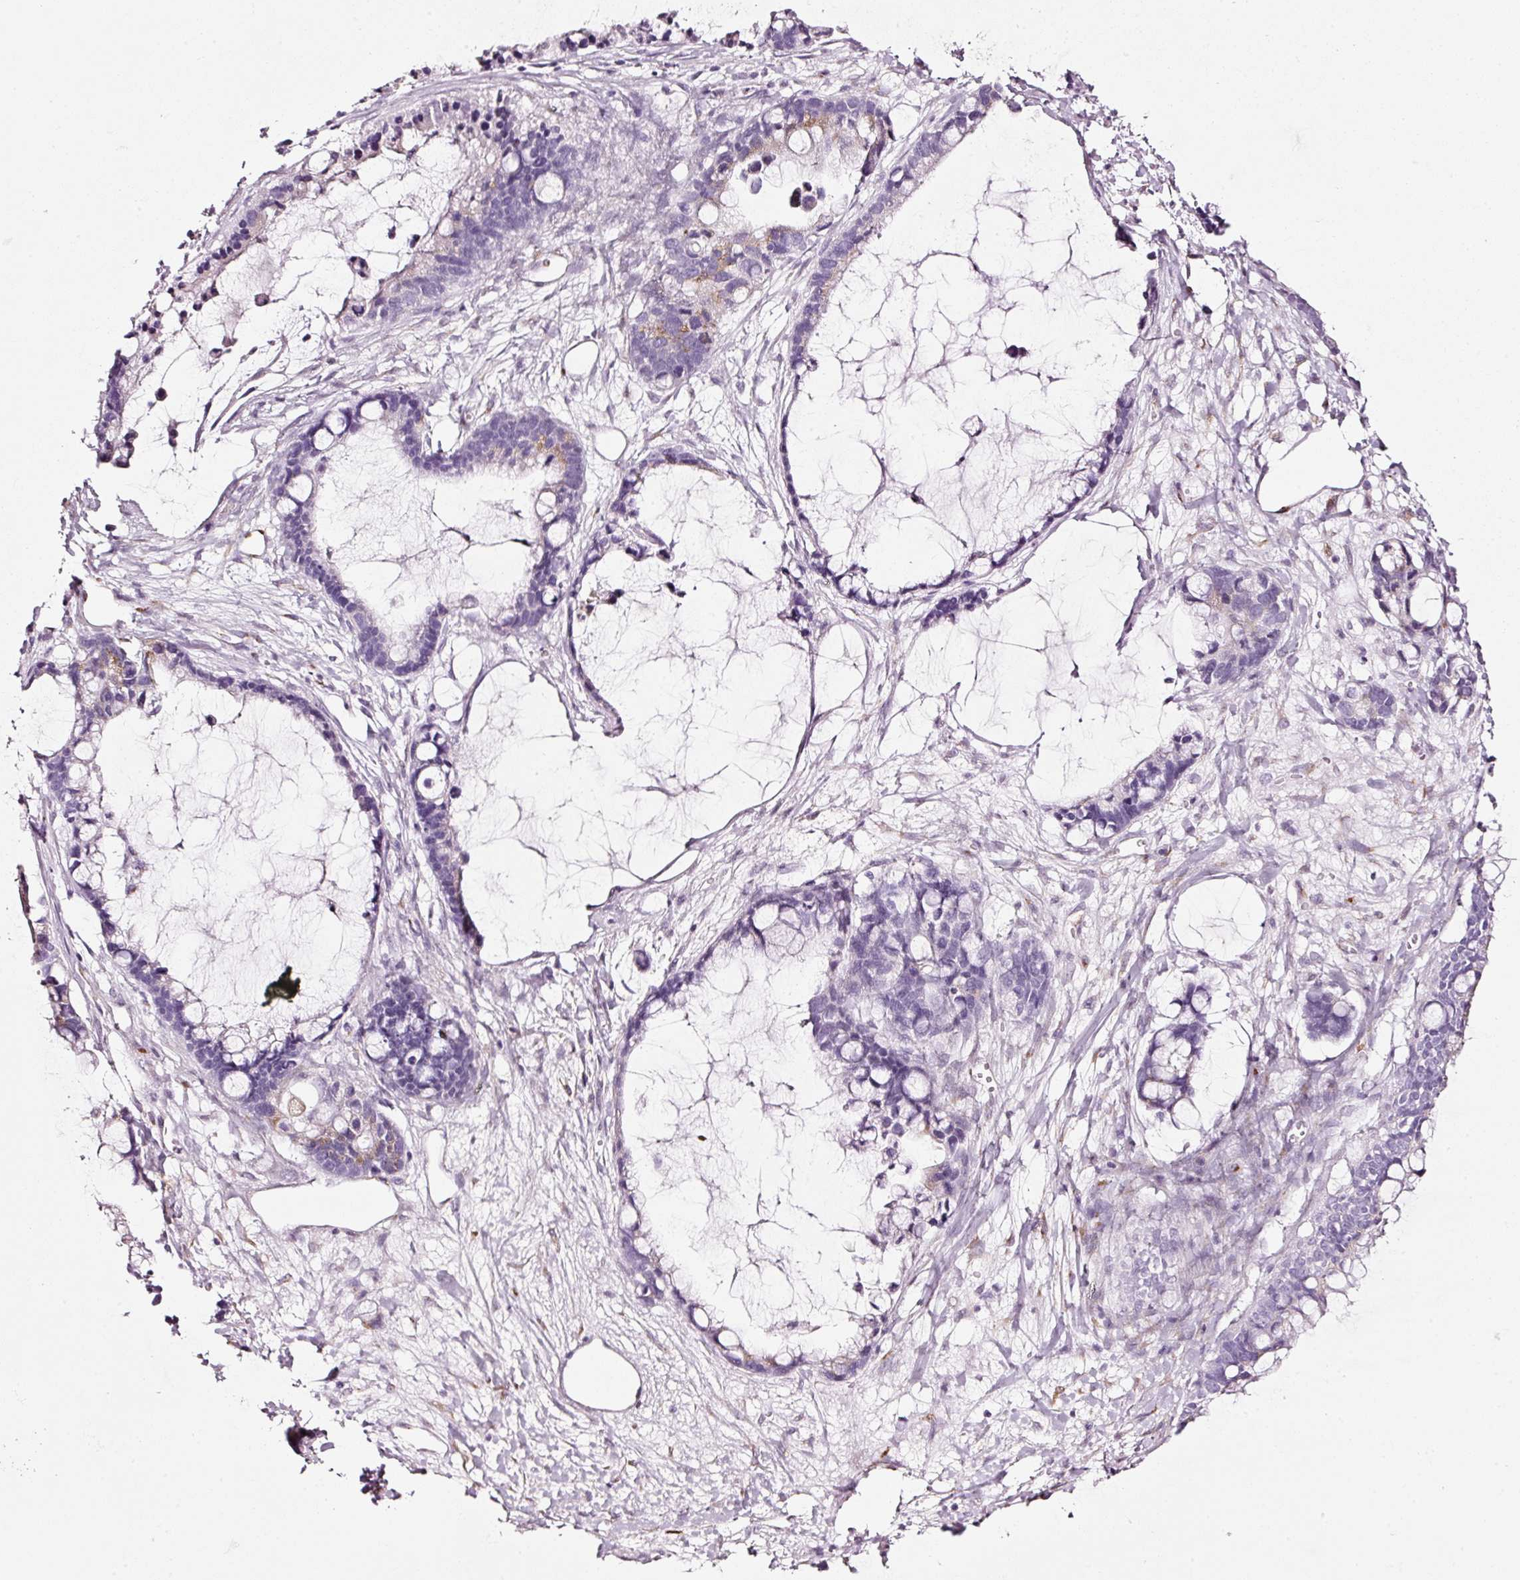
{"staining": {"intensity": "moderate", "quantity": "<25%", "location": "cytoplasmic/membranous"}, "tissue": "ovarian cancer", "cell_type": "Tumor cells", "image_type": "cancer", "snomed": [{"axis": "morphology", "description": "Cystadenocarcinoma, mucinous, NOS"}, {"axis": "topography", "description": "Ovary"}], "caption": "DAB (3,3'-diaminobenzidine) immunohistochemical staining of ovarian cancer shows moderate cytoplasmic/membranous protein positivity in about <25% of tumor cells. Immunohistochemistry stains the protein of interest in brown and the nuclei are stained blue.", "gene": "SDF4", "patient": {"sex": "female", "age": 63}}